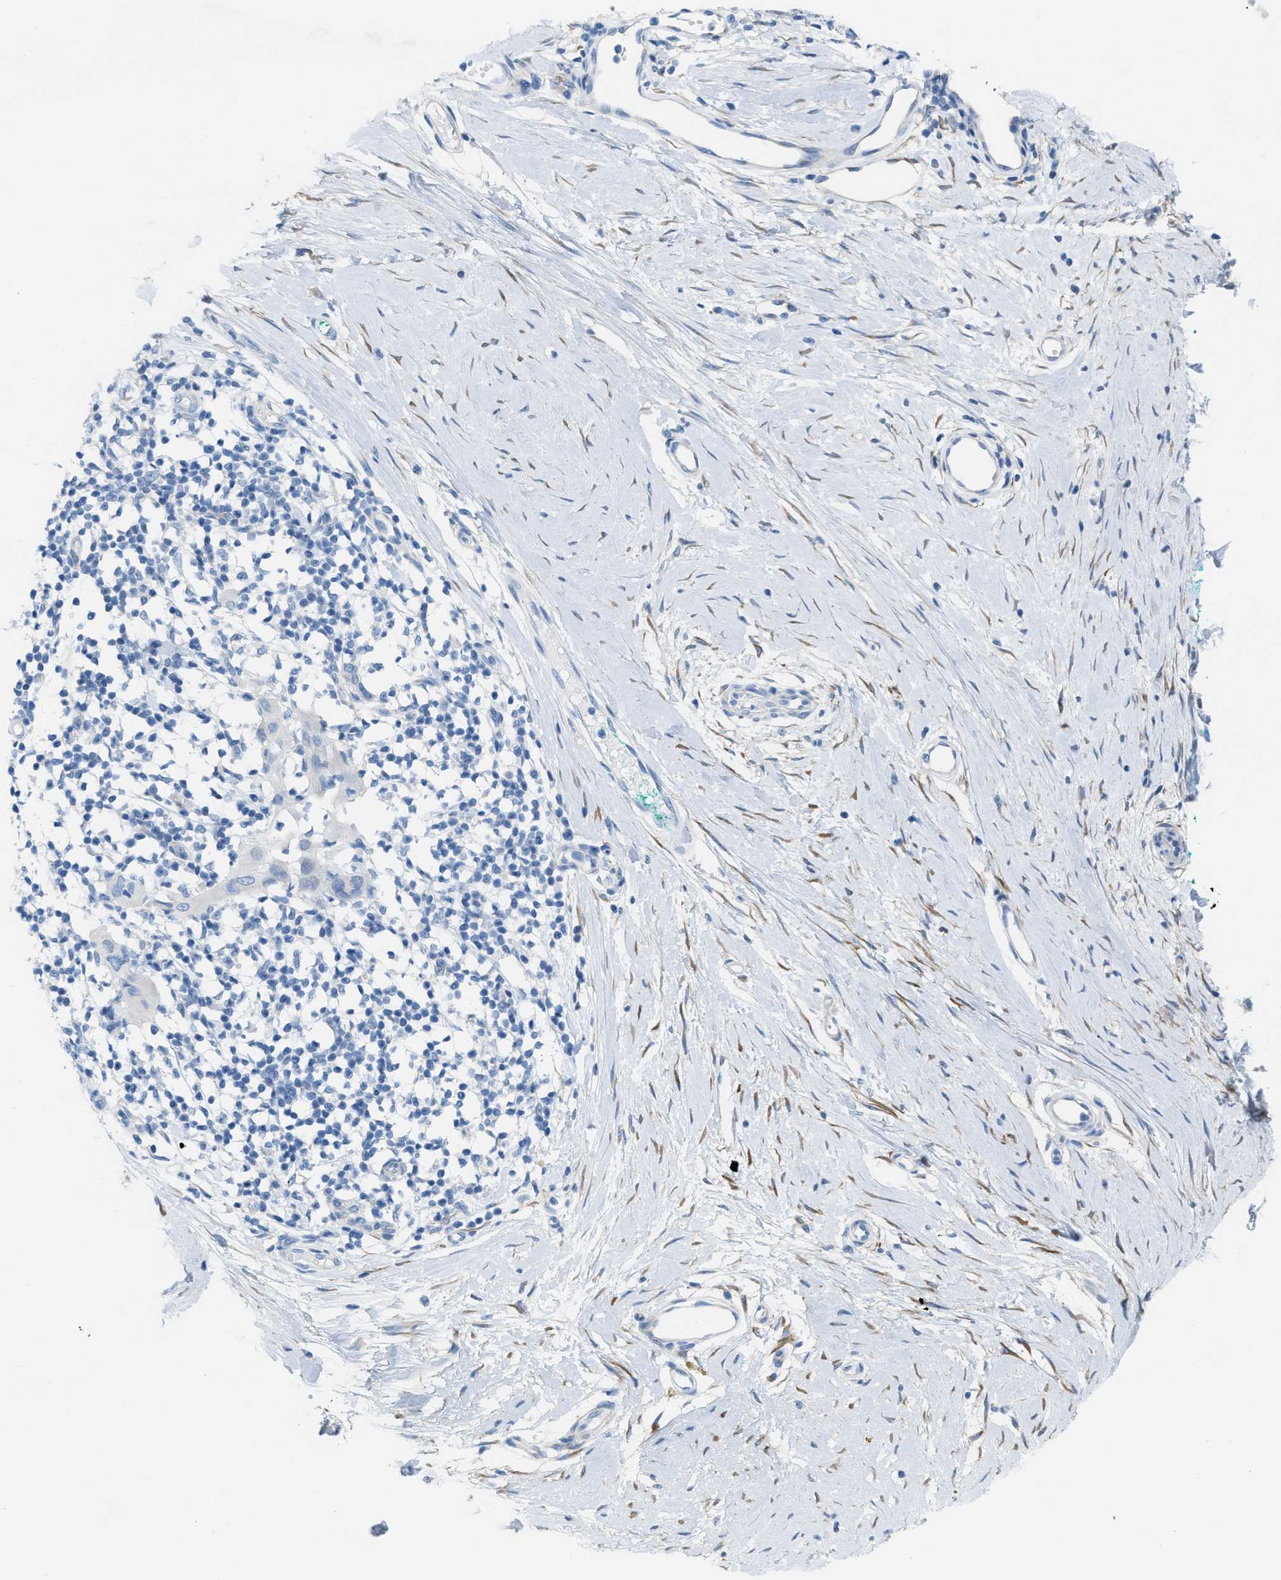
{"staining": {"intensity": "negative", "quantity": "none", "location": "none"}, "tissue": "melanoma", "cell_type": "Tumor cells", "image_type": "cancer", "snomed": [{"axis": "morphology", "description": "Normal tissue, NOS"}, {"axis": "morphology", "description": "Malignant melanoma, NOS"}, {"axis": "topography", "description": "Skin"}], "caption": "IHC photomicrograph of malignant melanoma stained for a protein (brown), which exhibits no positivity in tumor cells.", "gene": "ASGR1", "patient": {"sex": "male", "age": 62}}